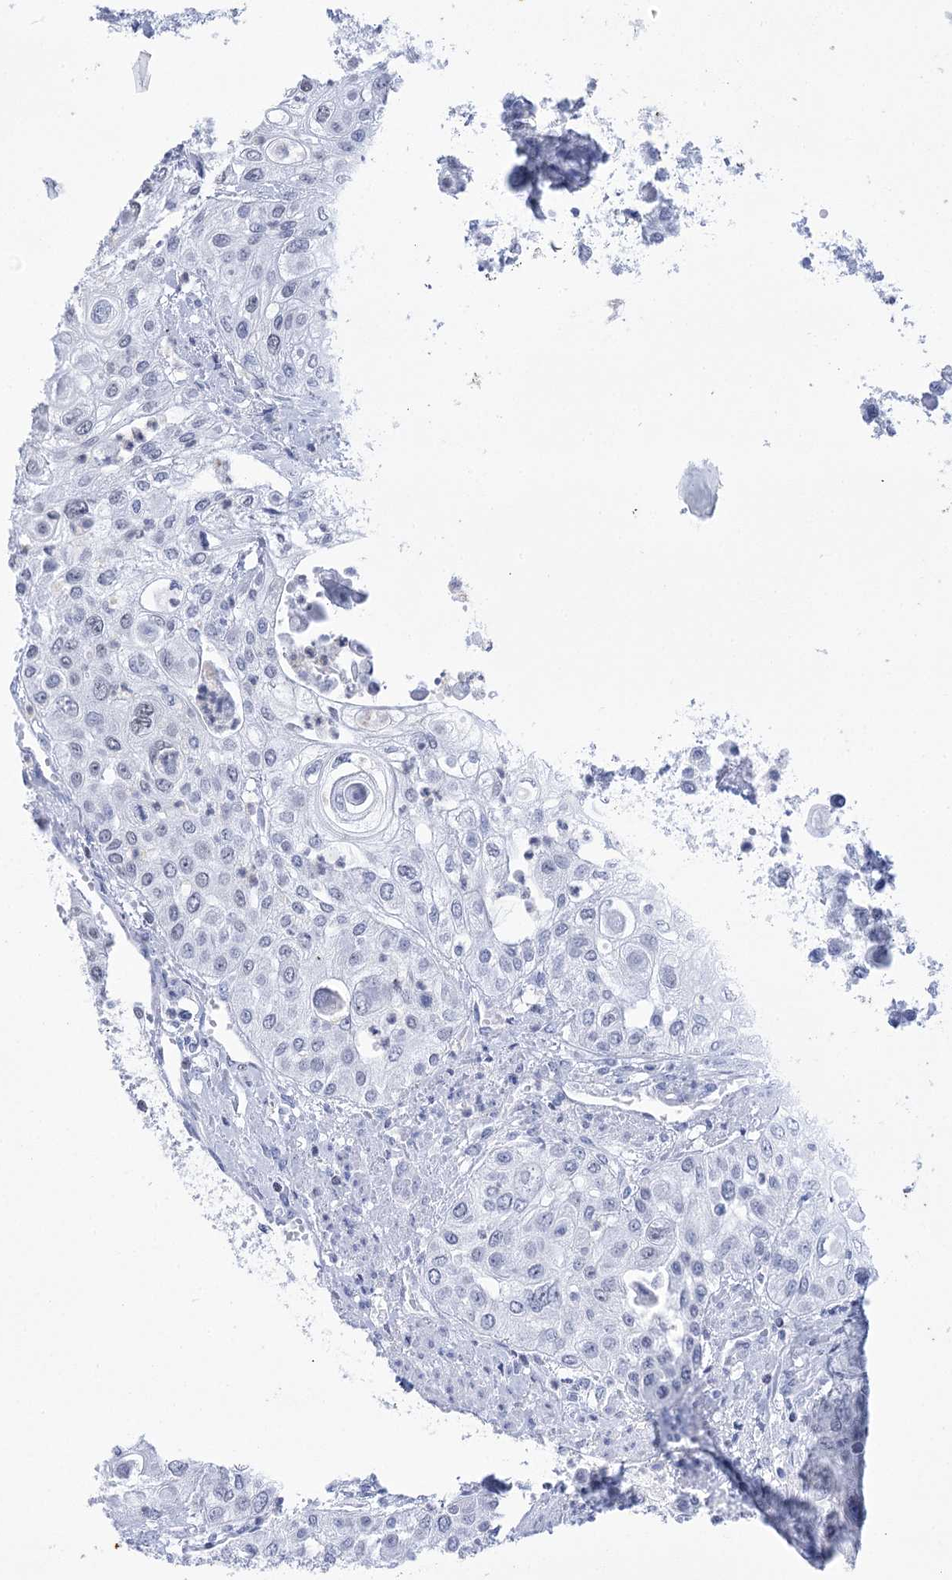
{"staining": {"intensity": "negative", "quantity": "none", "location": "none"}, "tissue": "urothelial cancer", "cell_type": "Tumor cells", "image_type": "cancer", "snomed": [{"axis": "morphology", "description": "Urothelial carcinoma, High grade"}, {"axis": "topography", "description": "Urinary bladder"}], "caption": "Immunohistochemistry of urothelial cancer exhibits no staining in tumor cells. (Immunohistochemistry (ihc), brightfield microscopy, high magnification).", "gene": "SIAE", "patient": {"sex": "female", "age": 79}}